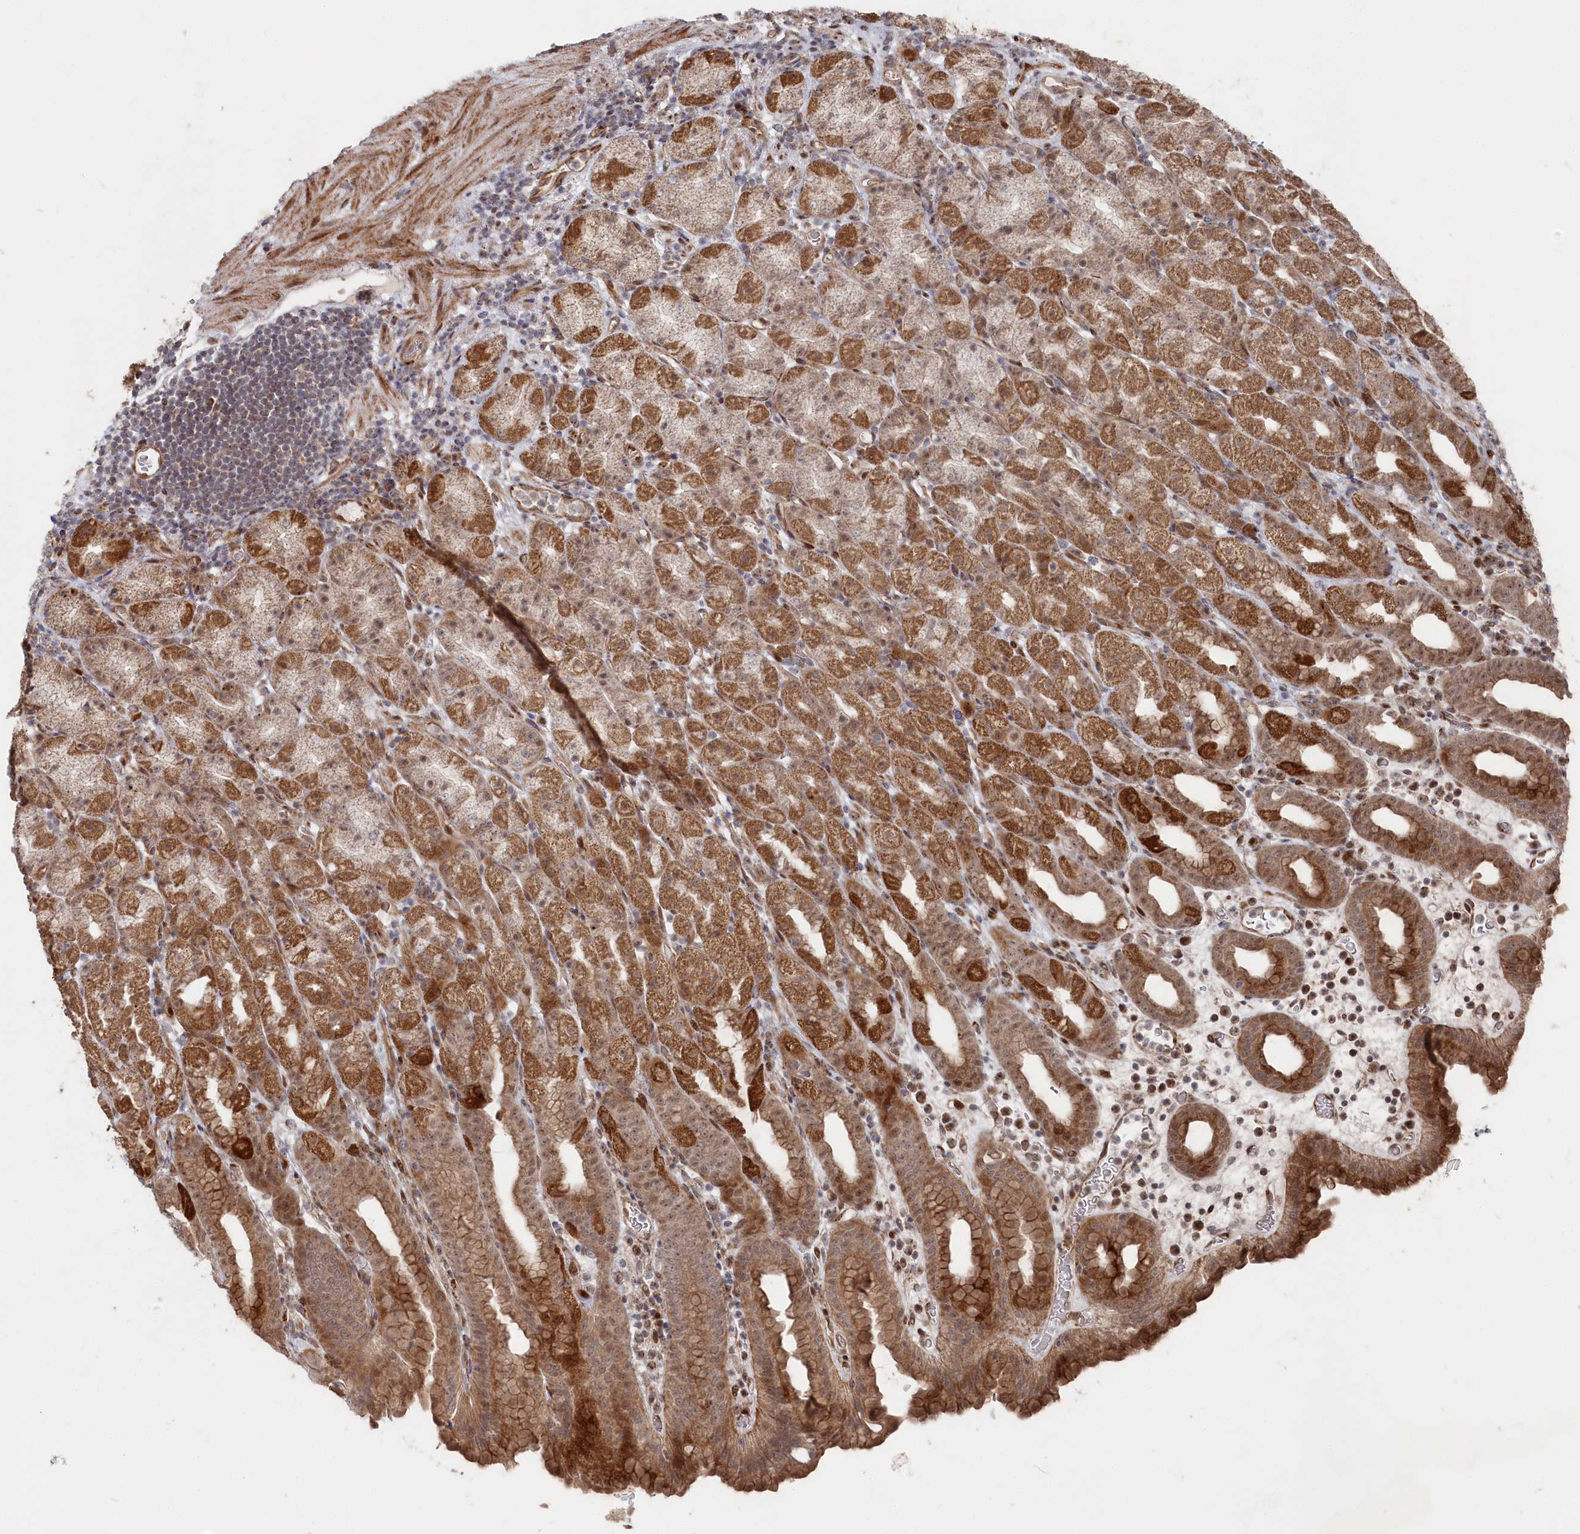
{"staining": {"intensity": "strong", "quantity": ">75%", "location": "cytoplasmic/membranous,nuclear"}, "tissue": "stomach", "cell_type": "Glandular cells", "image_type": "normal", "snomed": [{"axis": "morphology", "description": "Normal tissue, NOS"}, {"axis": "topography", "description": "Stomach, upper"}], "caption": "DAB immunohistochemical staining of unremarkable stomach displays strong cytoplasmic/membranous,nuclear protein positivity in approximately >75% of glandular cells. Nuclei are stained in blue.", "gene": "POLR3A", "patient": {"sex": "male", "age": 68}}